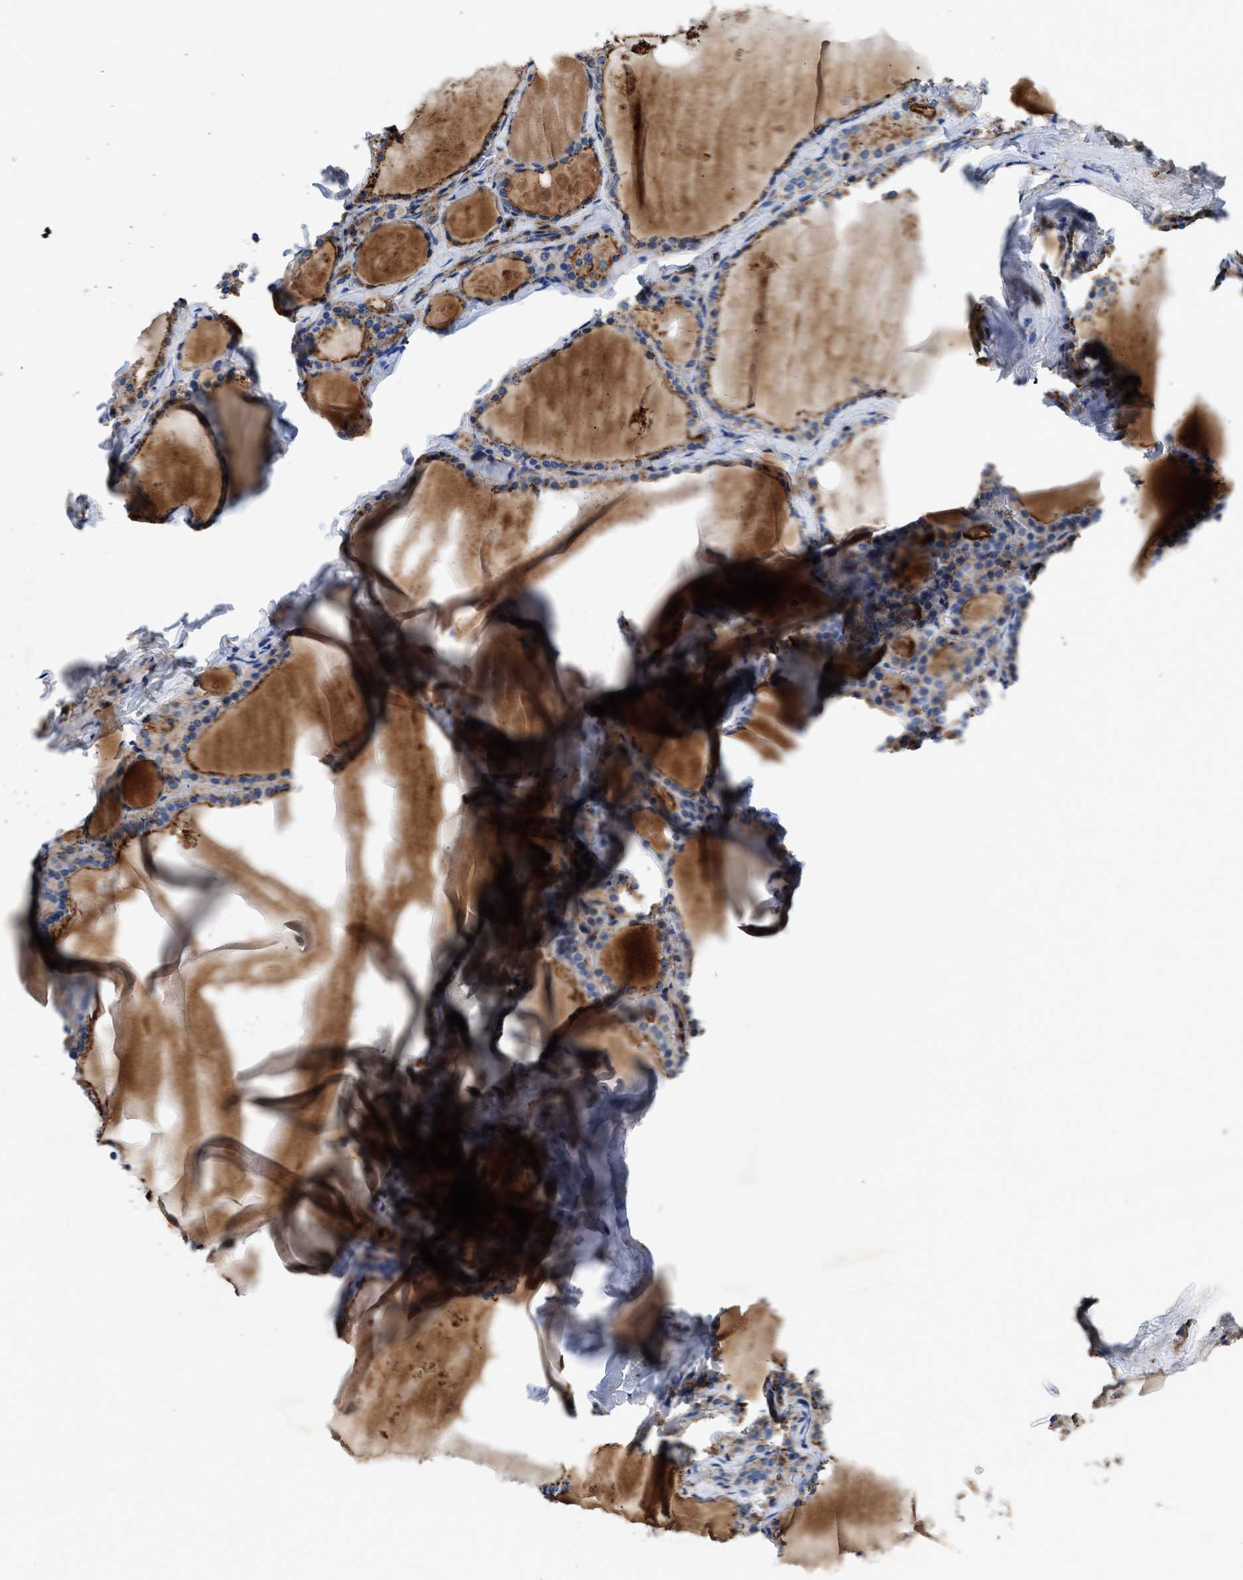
{"staining": {"intensity": "moderate", "quantity": "<25%", "location": "cytoplasmic/membranous"}, "tissue": "thyroid gland", "cell_type": "Glandular cells", "image_type": "normal", "snomed": [{"axis": "morphology", "description": "Normal tissue, NOS"}, {"axis": "topography", "description": "Thyroid gland"}], "caption": "Moderate cytoplasmic/membranous staining is seen in about <25% of glandular cells in normal thyroid gland. (Brightfield microscopy of DAB IHC at high magnification).", "gene": "KCNQ4", "patient": {"sex": "male", "age": 56}}